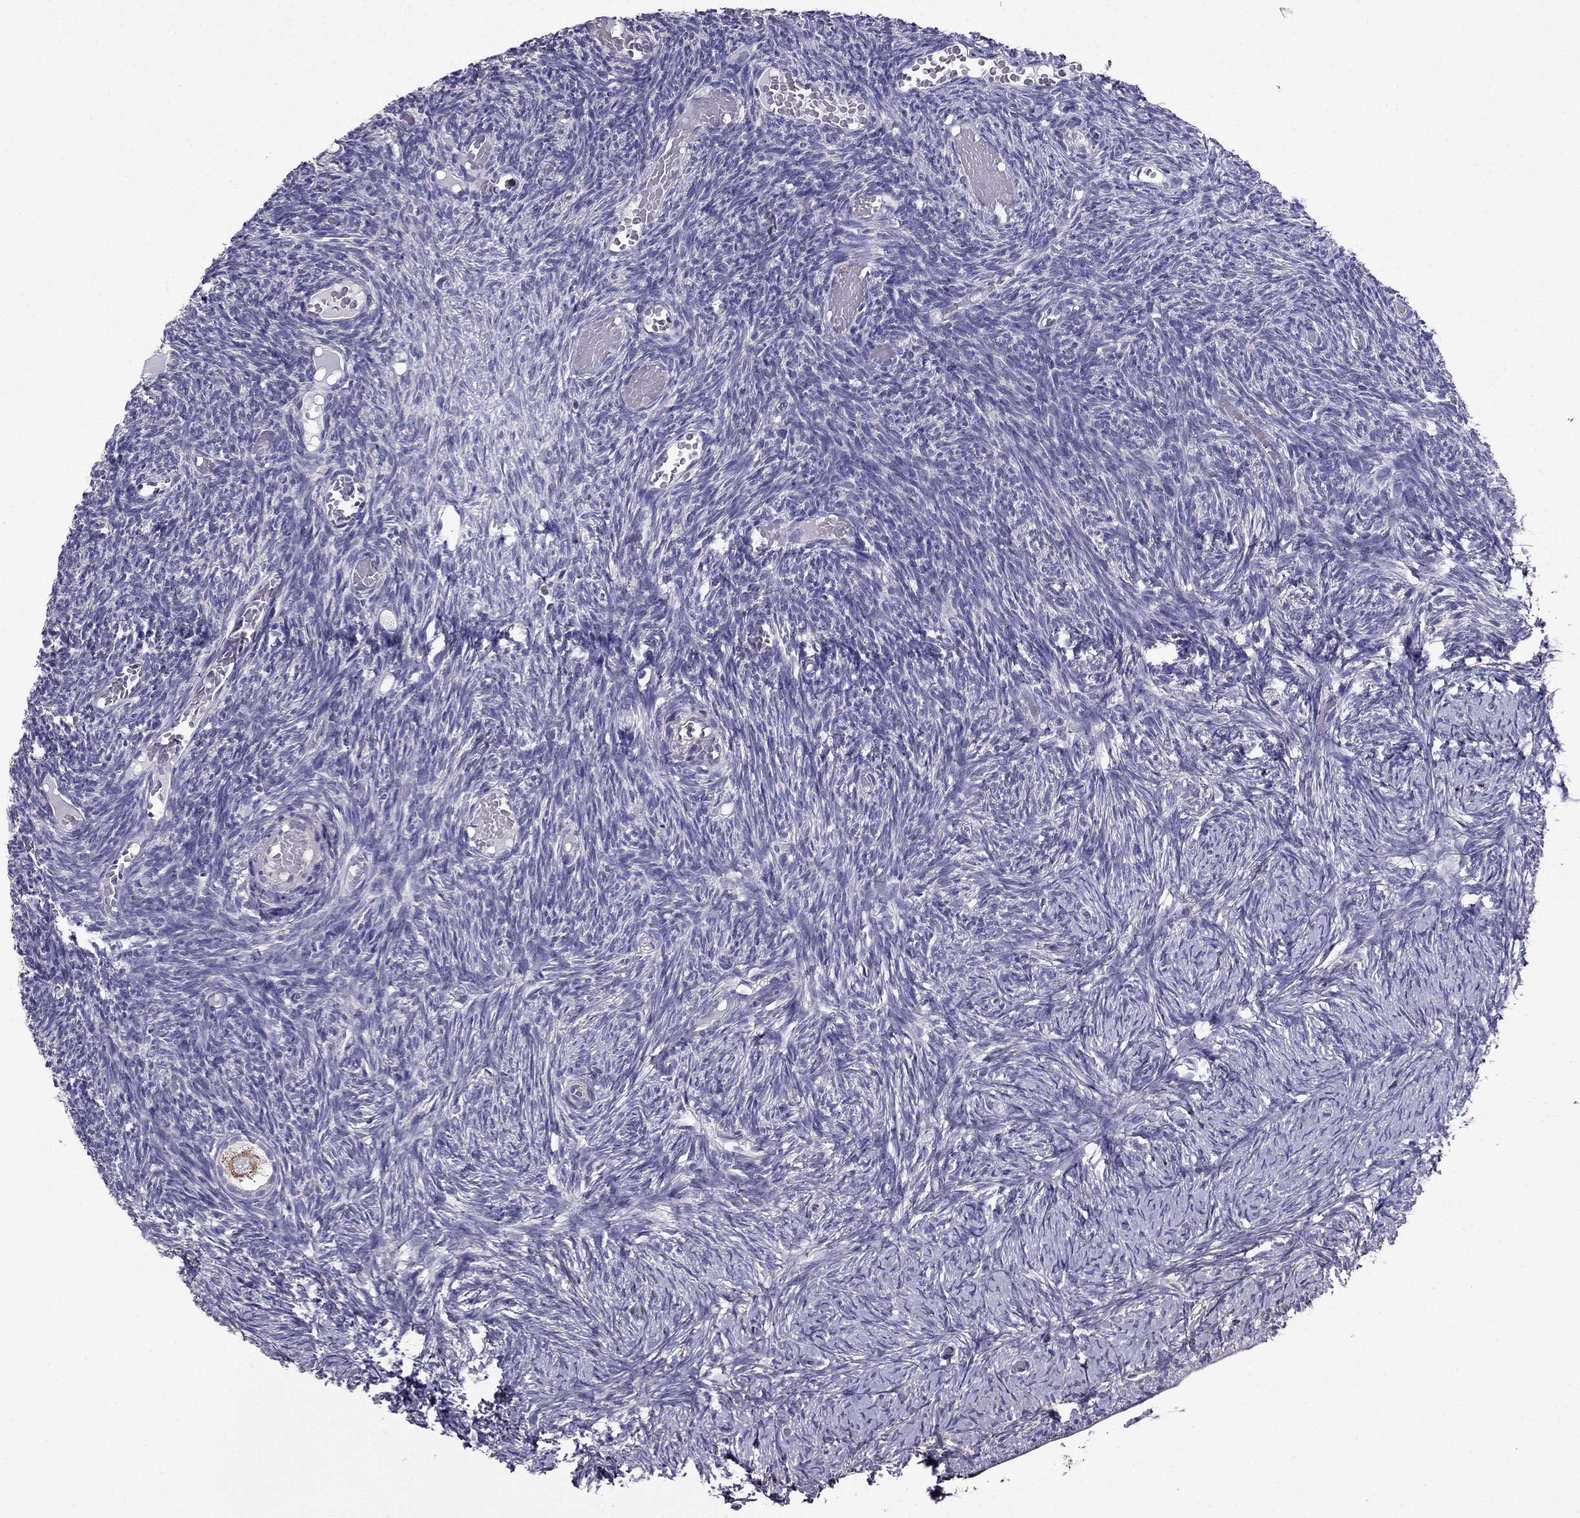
{"staining": {"intensity": "moderate", "quantity": ">75%", "location": "cytoplasmic/membranous"}, "tissue": "ovary", "cell_type": "Follicle cells", "image_type": "normal", "snomed": [{"axis": "morphology", "description": "Normal tissue, NOS"}, {"axis": "topography", "description": "Ovary"}], "caption": "This histopathology image shows immunohistochemistry (IHC) staining of unremarkable ovary, with medium moderate cytoplasmic/membranous staining in approximately >75% of follicle cells.", "gene": "AAK1", "patient": {"sex": "female", "age": 39}}